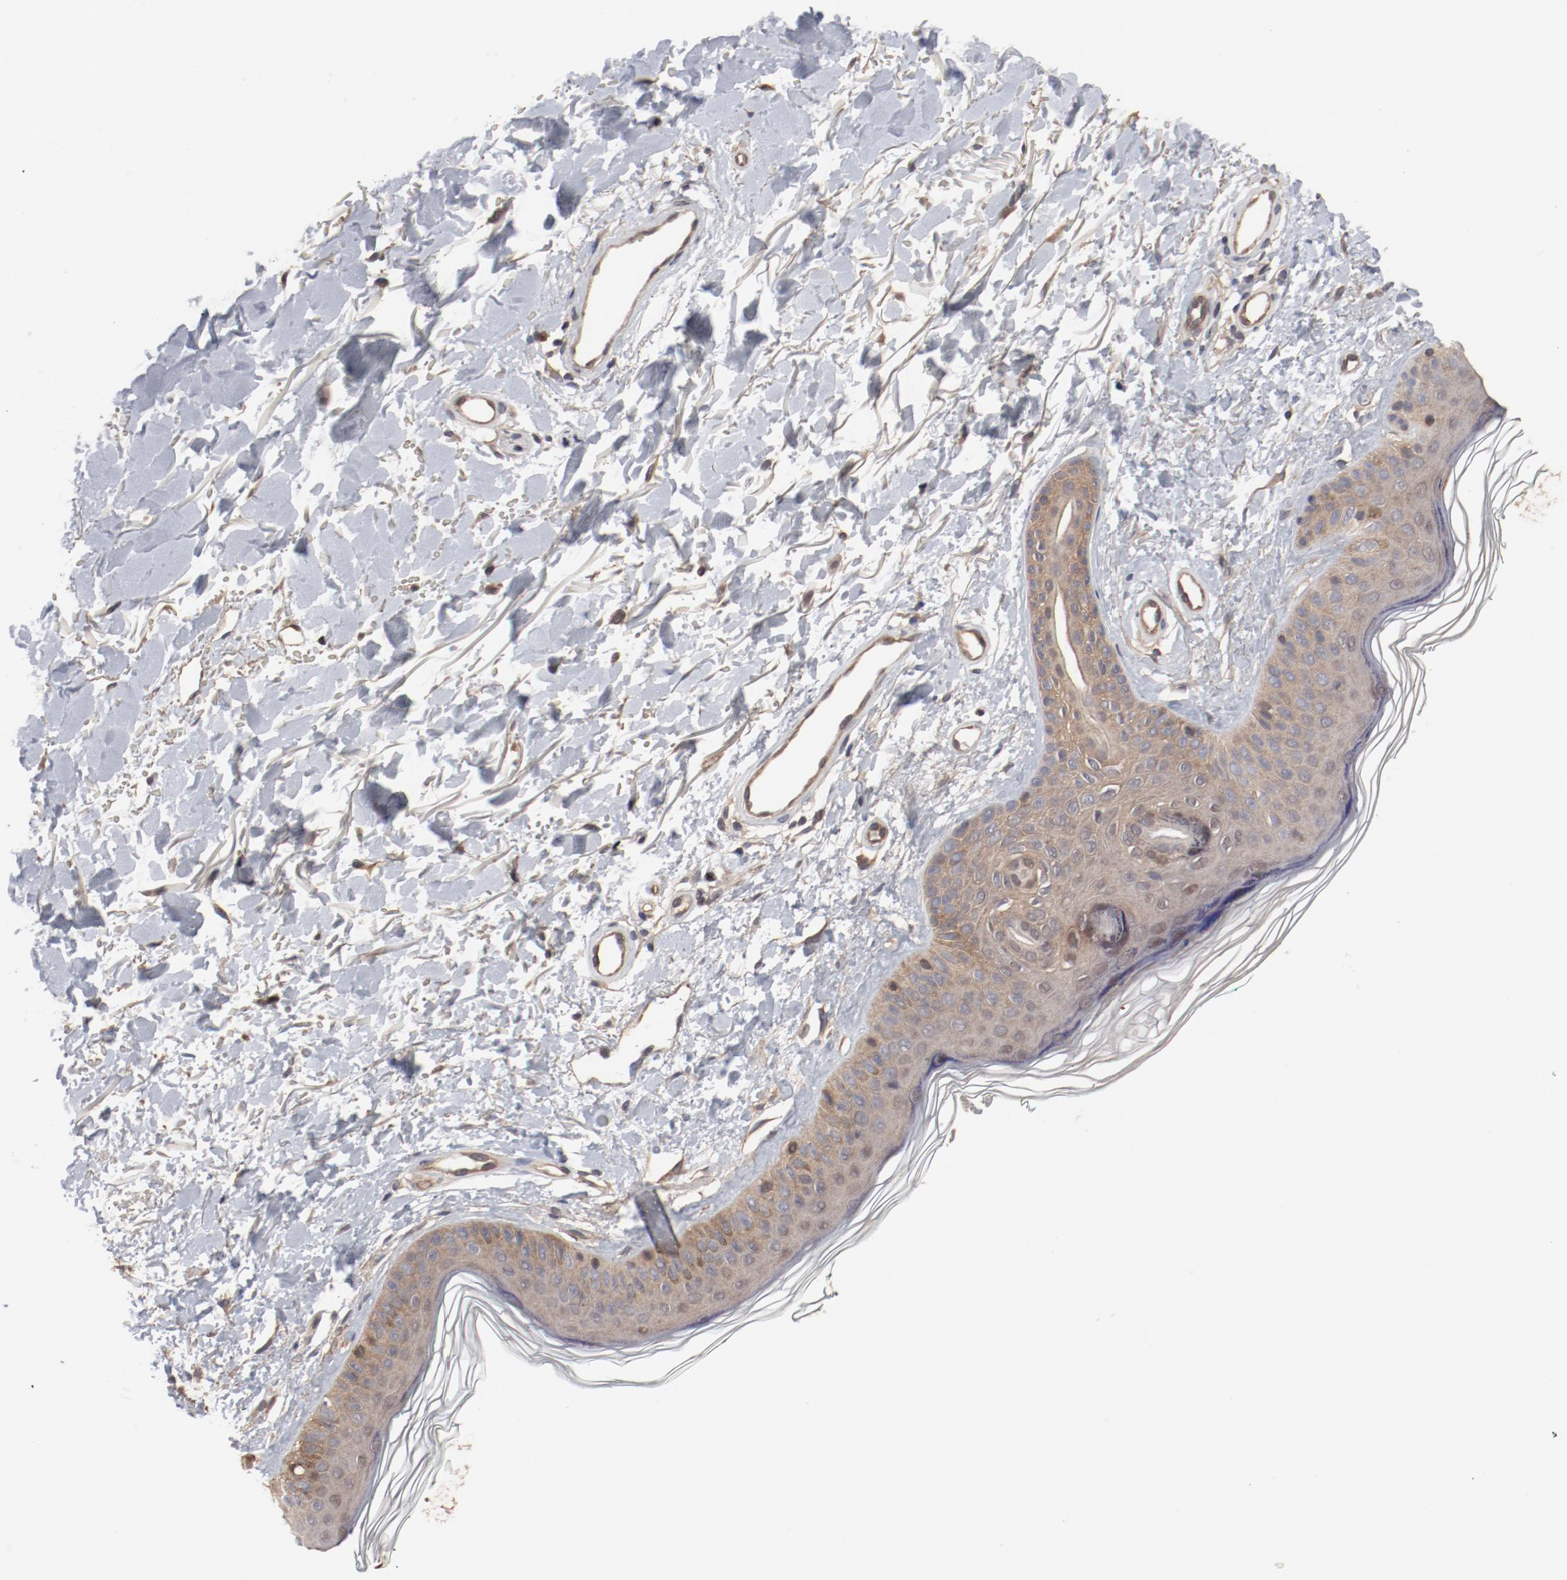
{"staining": {"intensity": "moderate", "quantity": ">75%", "location": "cytoplasmic/membranous"}, "tissue": "skin", "cell_type": "Fibroblasts", "image_type": "normal", "snomed": [{"axis": "morphology", "description": "Normal tissue, NOS"}, {"axis": "topography", "description": "Skin"}], "caption": "Protein analysis of unremarkable skin displays moderate cytoplasmic/membranous staining in about >75% of fibroblasts.", "gene": "PITPNM2", "patient": {"sex": "male", "age": 71}}